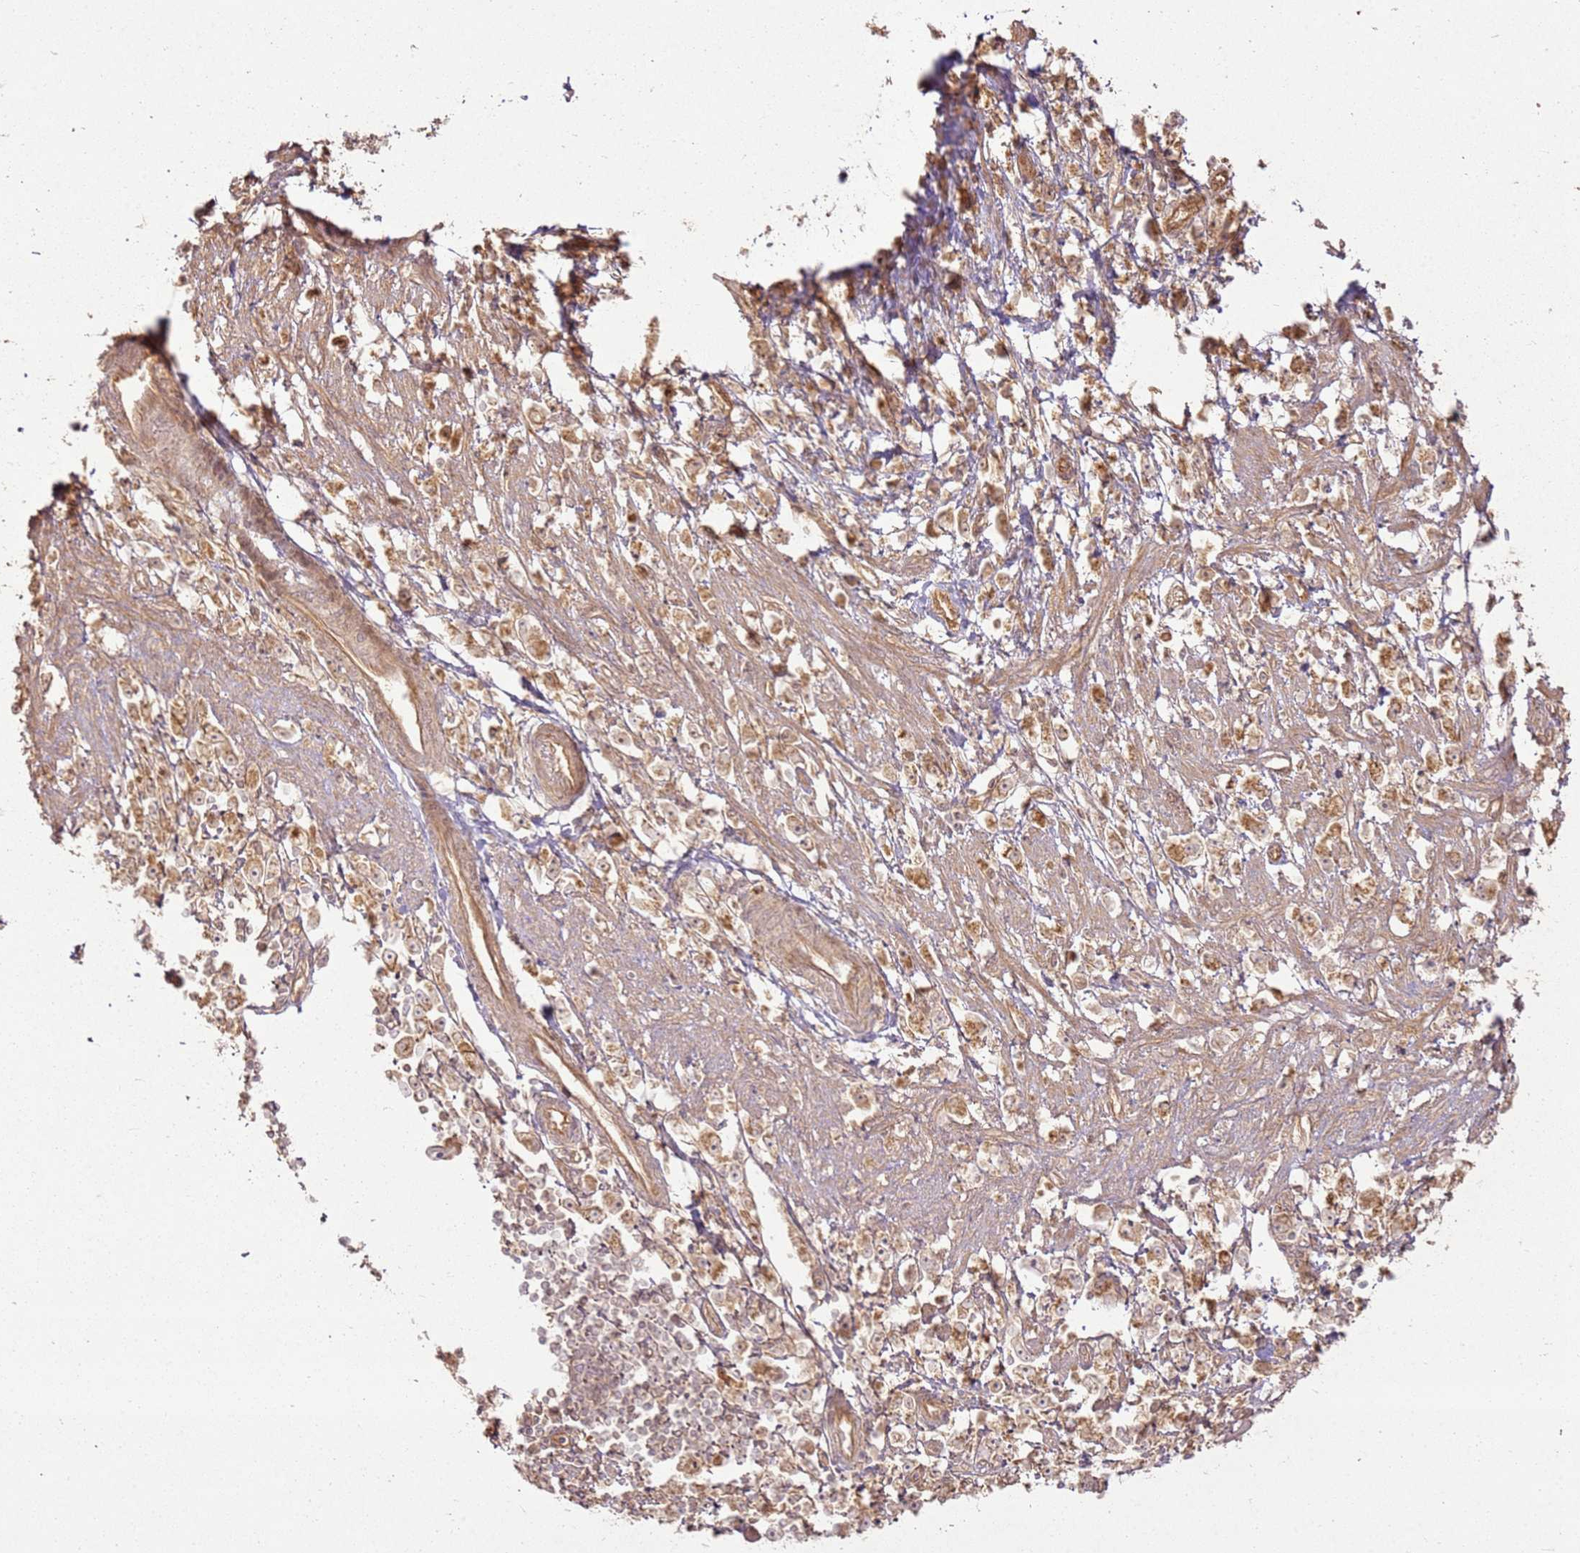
{"staining": {"intensity": "moderate", "quantity": ">75%", "location": "cytoplasmic/membranous"}, "tissue": "stomach cancer", "cell_type": "Tumor cells", "image_type": "cancer", "snomed": [{"axis": "morphology", "description": "Adenocarcinoma, NOS"}, {"axis": "topography", "description": "Stomach"}], "caption": "The photomicrograph demonstrates staining of stomach cancer, revealing moderate cytoplasmic/membranous protein staining (brown color) within tumor cells. (DAB (3,3'-diaminobenzidine) IHC, brown staining for protein, blue staining for nuclei).", "gene": "ZNF776", "patient": {"sex": "female", "age": 59}}